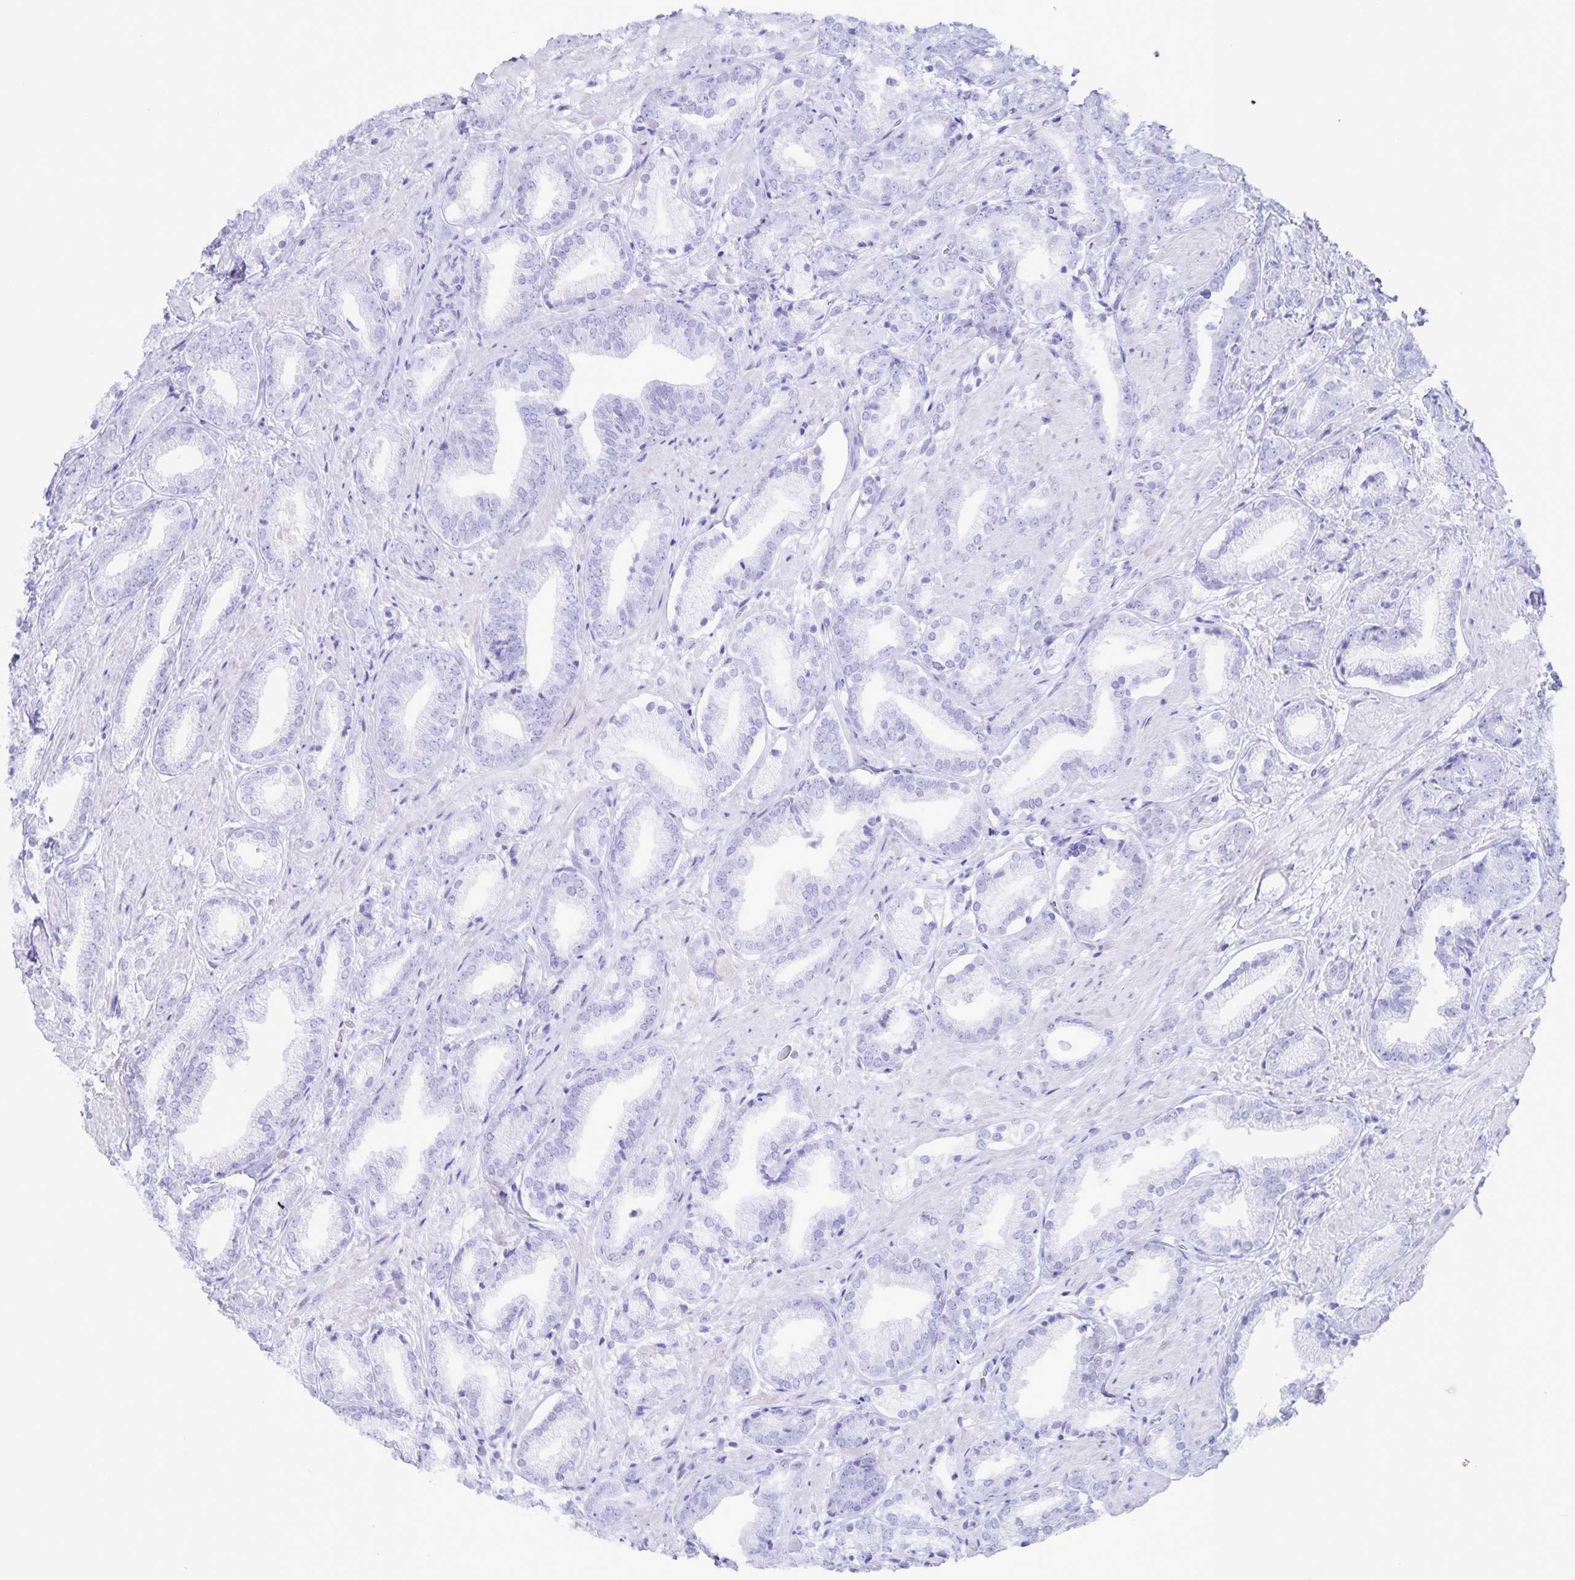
{"staining": {"intensity": "negative", "quantity": "none", "location": "none"}, "tissue": "prostate cancer", "cell_type": "Tumor cells", "image_type": "cancer", "snomed": [{"axis": "morphology", "description": "Adenocarcinoma, High grade"}, {"axis": "topography", "description": "Prostate"}], "caption": "IHC image of human adenocarcinoma (high-grade) (prostate) stained for a protein (brown), which exhibits no expression in tumor cells.", "gene": "AQP4", "patient": {"sex": "male", "age": 56}}